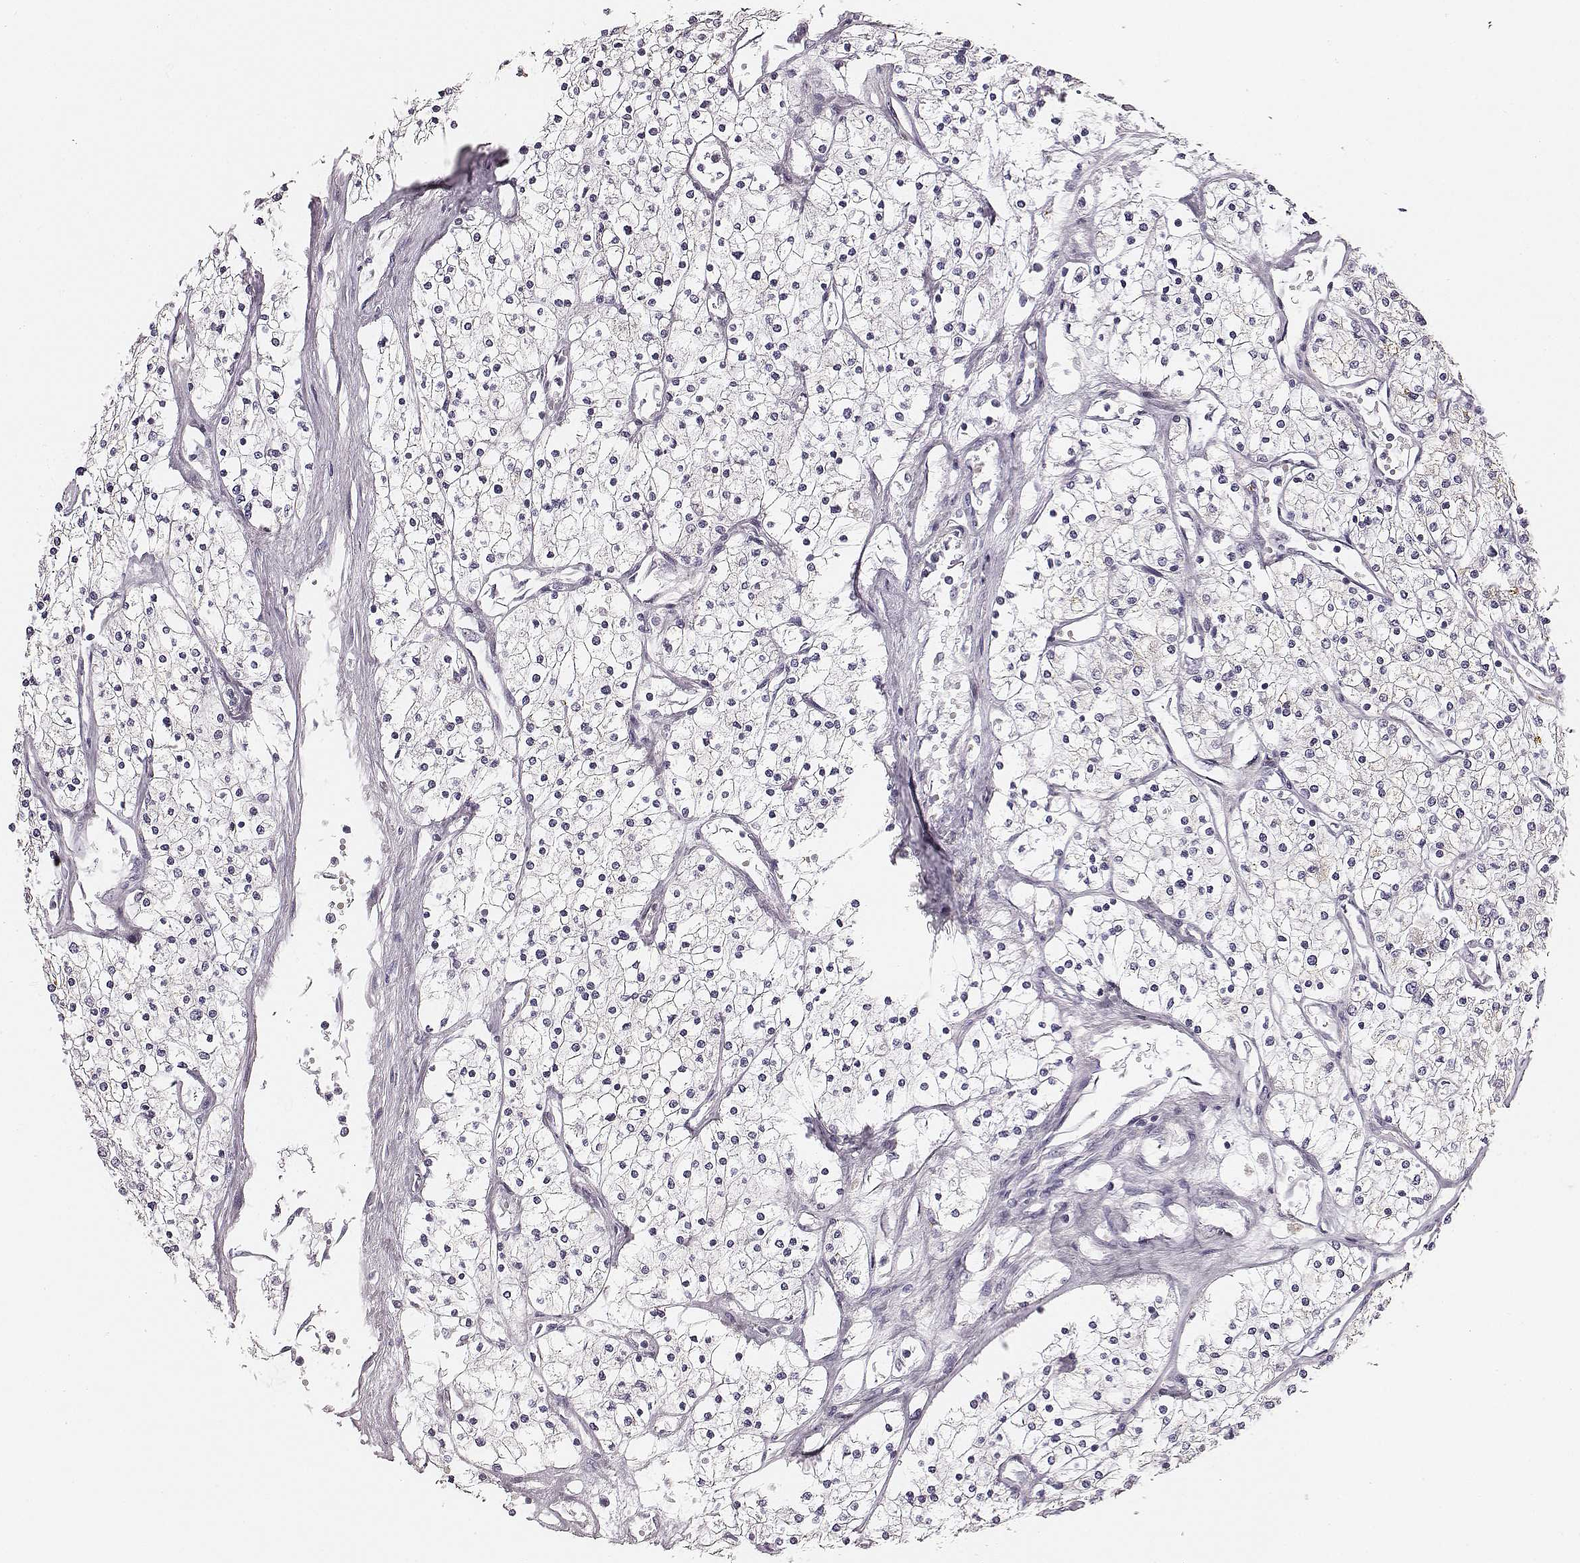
{"staining": {"intensity": "negative", "quantity": "none", "location": "none"}, "tissue": "renal cancer", "cell_type": "Tumor cells", "image_type": "cancer", "snomed": [{"axis": "morphology", "description": "Adenocarcinoma, NOS"}, {"axis": "topography", "description": "Kidney"}], "caption": "This photomicrograph is of renal cancer stained with immunohistochemistry (IHC) to label a protein in brown with the nuclei are counter-stained blue. There is no positivity in tumor cells. (DAB immunohistochemistry, high magnification).", "gene": "UBL4B", "patient": {"sex": "male", "age": 80}}